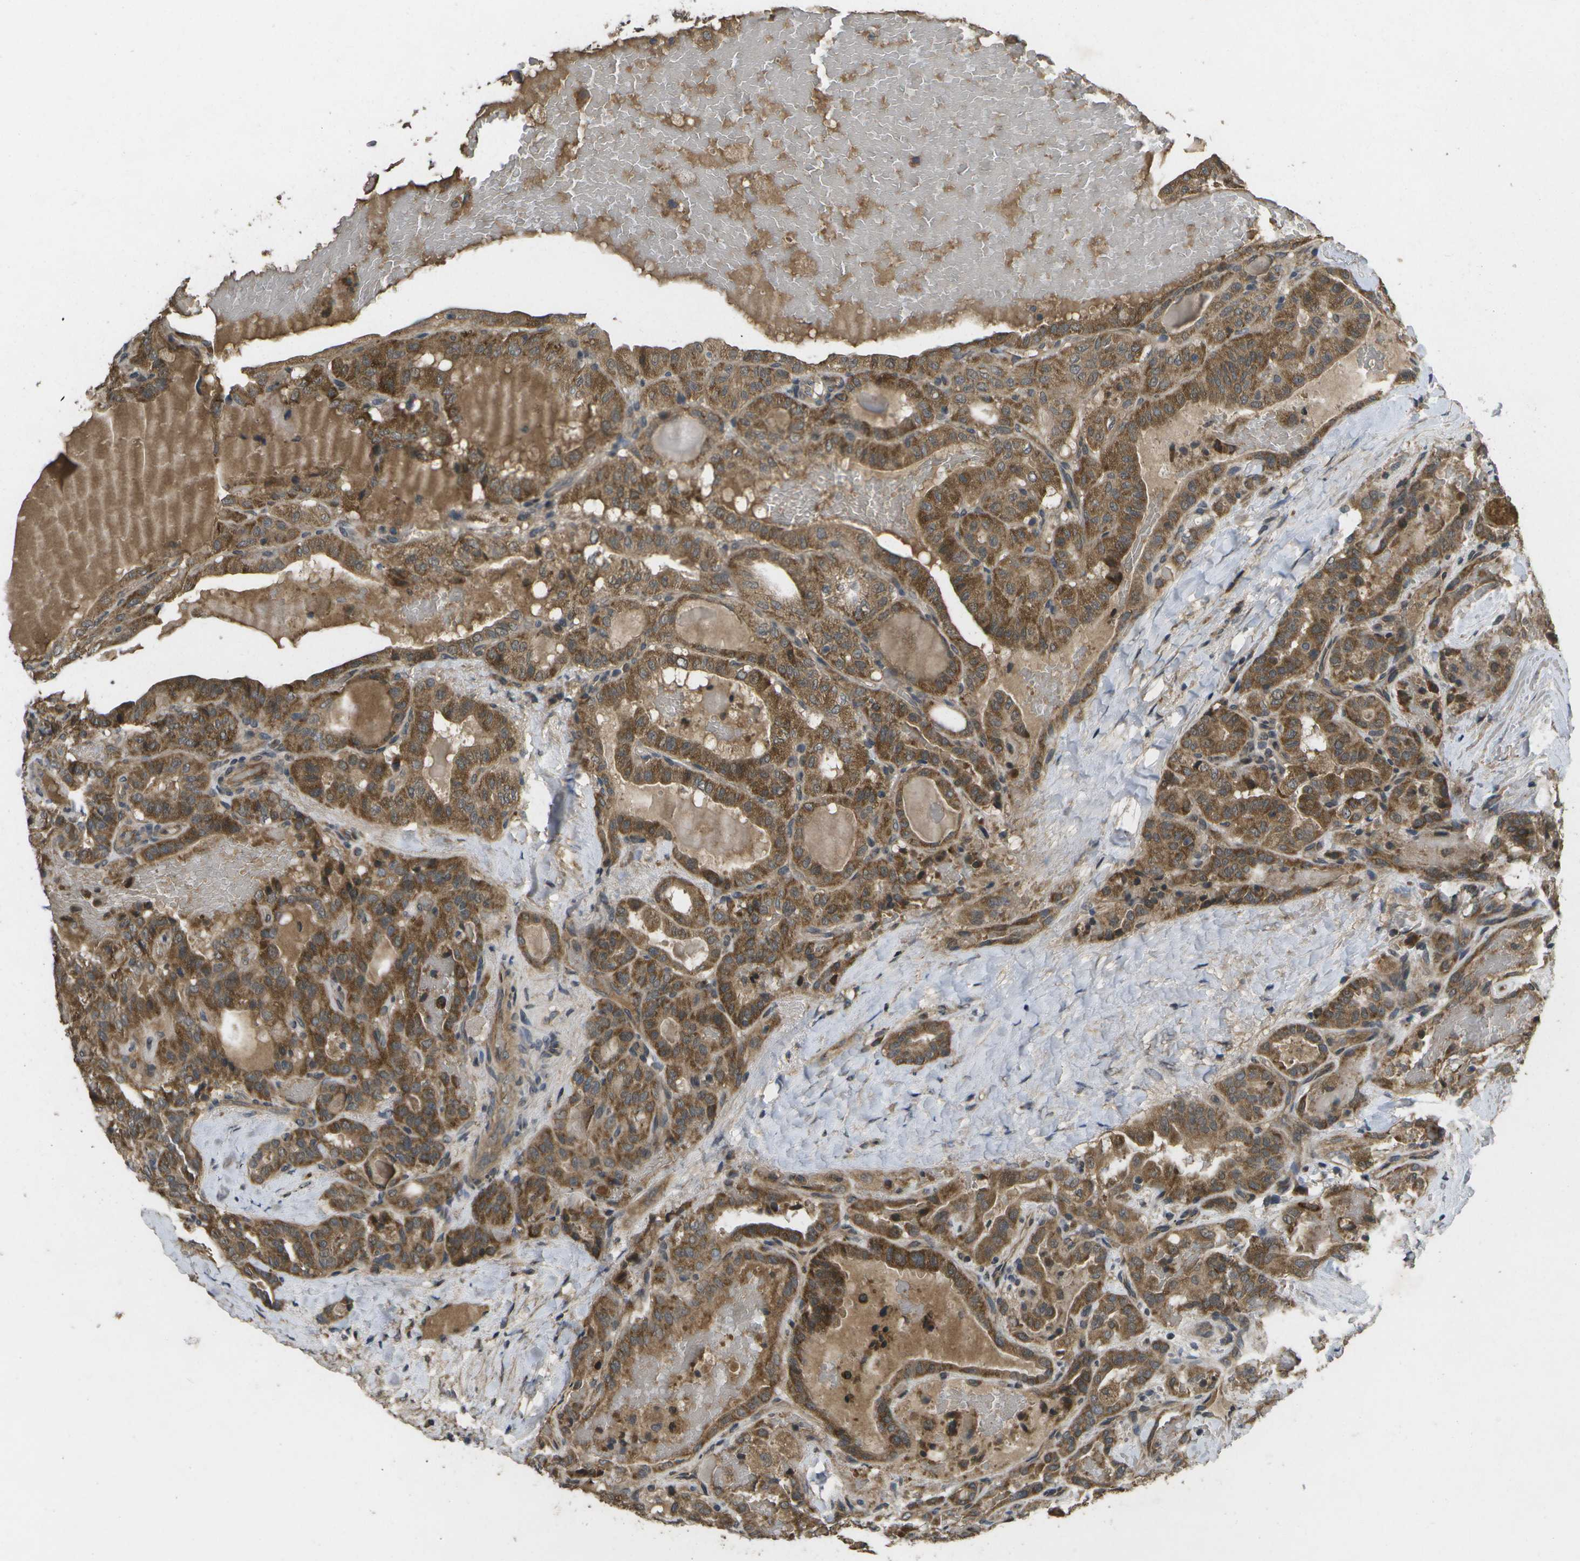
{"staining": {"intensity": "strong", "quantity": ">75%", "location": "cytoplasmic/membranous"}, "tissue": "thyroid cancer", "cell_type": "Tumor cells", "image_type": "cancer", "snomed": [{"axis": "morphology", "description": "Papillary adenocarcinoma, NOS"}, {"axis": "topography", "description": "Thyroid gland"}], "caption": "Protein staining of thyroid cancer (papillary adenocarcinoma) tissue exhibits strong cytoplasmic/membranous expression in approximately >75% of tumor cells.", "gene": "ALAS1", "patient": {"sex": "male", "age": 77}}